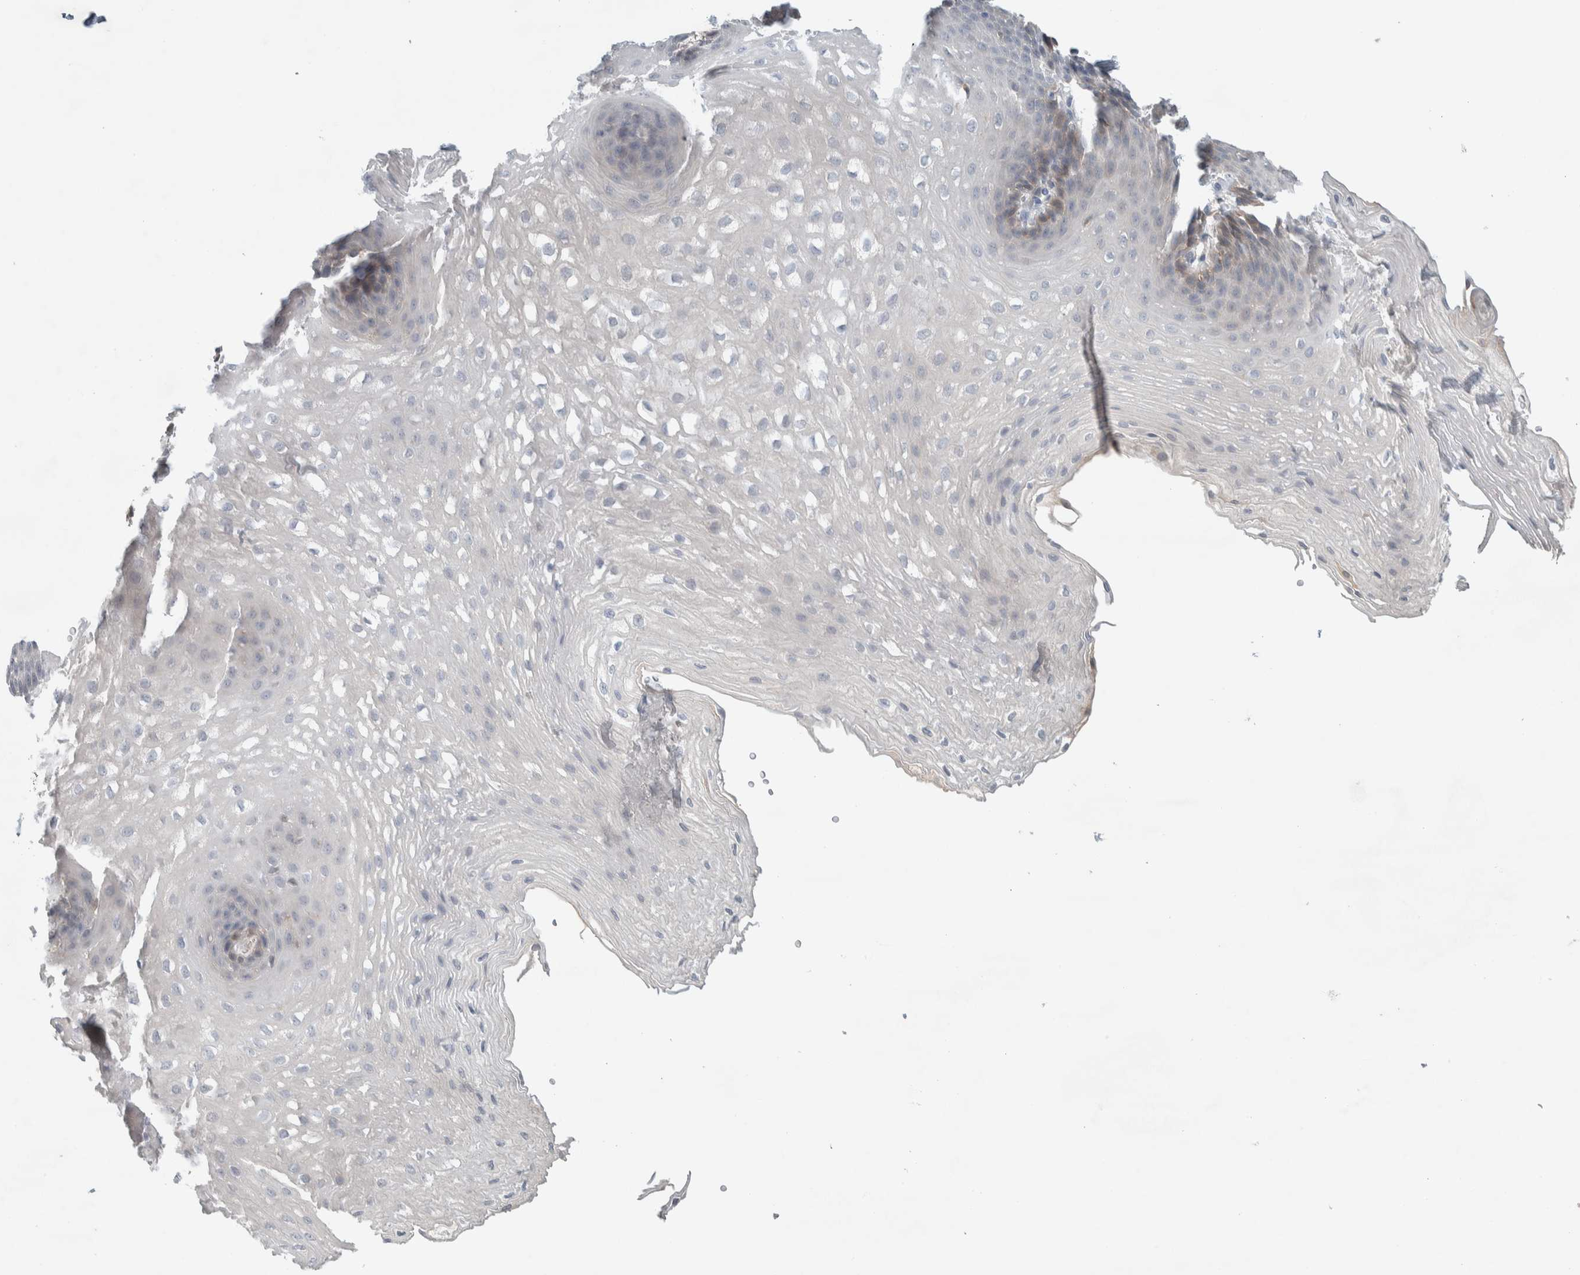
{"staining": {"intensity": "weak", "quantity": "<25%", "location": "cytoplasmic/membranous"}, "tissue": "esophagus", "cell_type": "Squamous epithelial cells", "image_type": "normal", "snomed": [{"axis": "morphology", "description": "Normal tissue, NOS"}, {"axis": "topography", "description": "Esophagus"}], "caption": "The immunohistochemistry photomicrograph has no significant staining in squamous epithelial cells of esophagus.", "gene": "DEPTOR", "patient": {"sex": "female", "age": 66}}